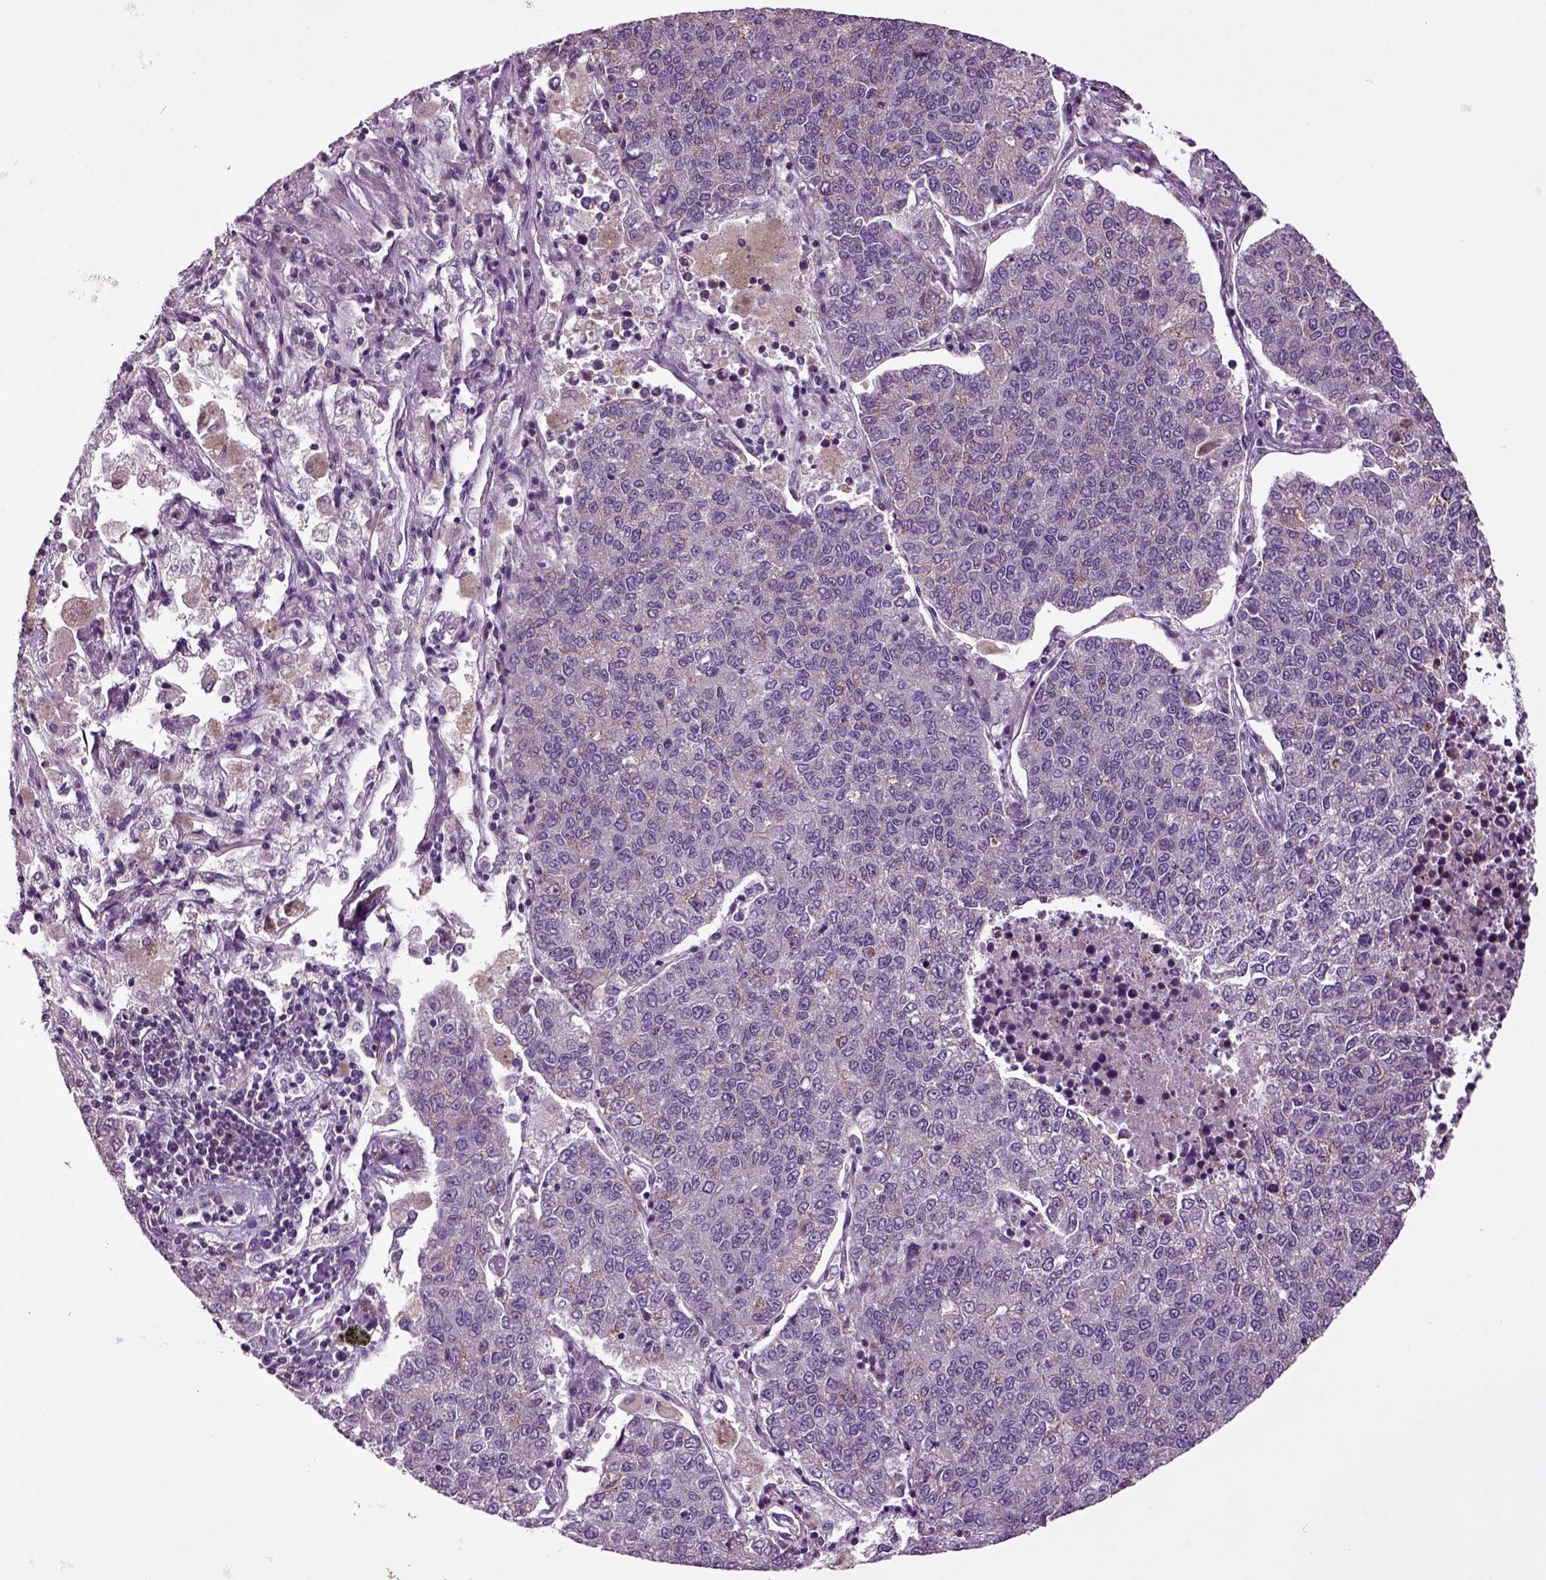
{"staining": {"intensity": "weak", "quantity": "<25%", "location": "cytoplasmic/membranous"}, "tissue": "lung cancer", "cell_type": "Tumor cells", "image_type": "cancer", "snomed": [{"axis": "morphology", "description": "Adenocarcinoma, NOS"}, {"axis": "topography", "description": "Lung"}], "caption": "Protein analysis of lung adenocarcinoma shows no significant positivity in tumor cells. (Brightfield microscopy of DAB immunohistochemistry at high magnification).", "gene": "HAGHL", "patient": {"sex": "male", "age": 49}}